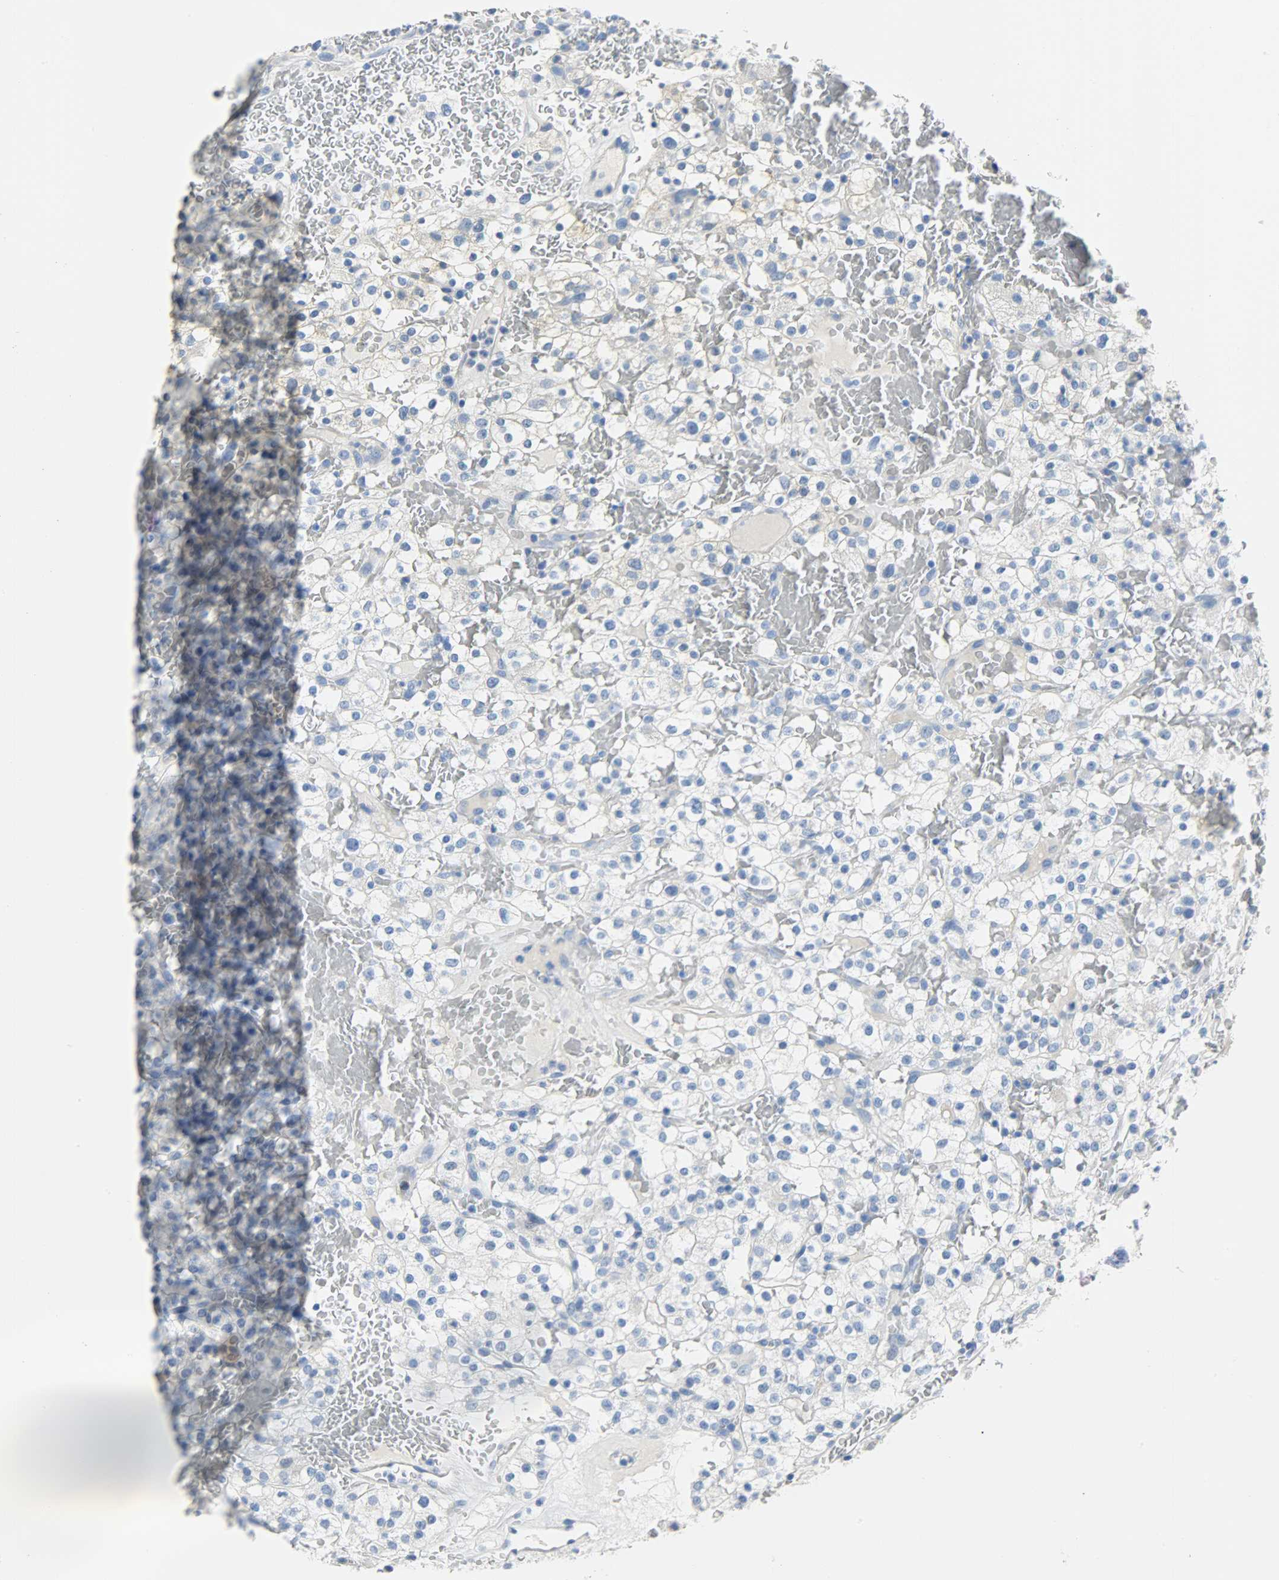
{"staining": {"intensity": "negative", "quantity": "none", "location": "none"}, "tissue": "renal cancer", "cell_type": "Tumor cells", "image_type": "cancer", "snomed": [{"axis": "morphology", "description": "Normal tissue, NOS"}, {"axis": "morphology", "description": "Adenocarcinoma, NOS"}, {"axis": "topography", "description": "Kidney"}], "caption": "Renal cancer was stained to show a protein in brown. There is no significant expression in tumor cells. Nuclei are stained in blue.", "gene": "CA3", "patient": {"sex": "female", "age": 72}}